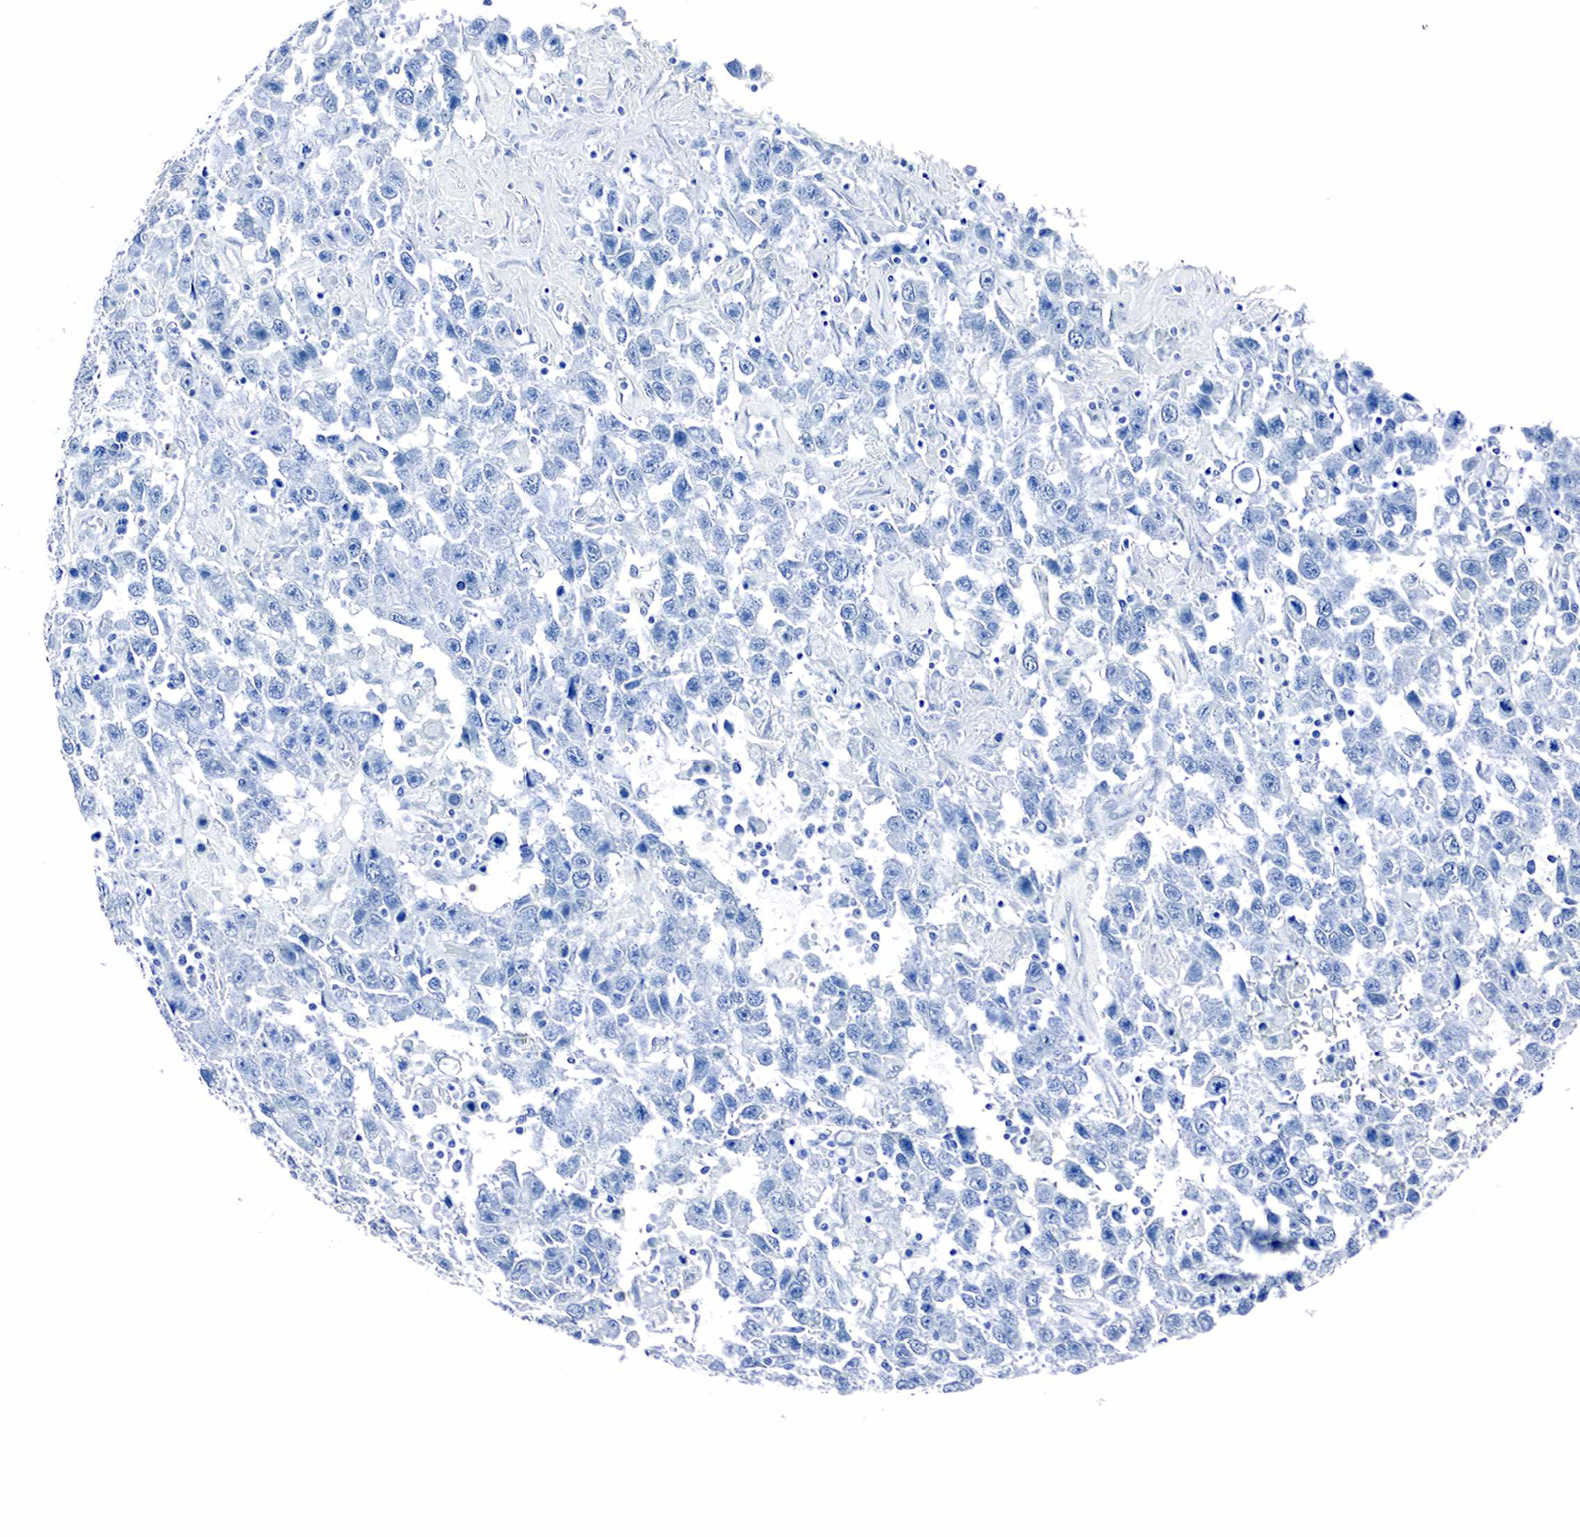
{"staining": {"intensity": "negative", "quantity": "none", "location": "none"}, "tissue": "testis cancer", "cell_type": "Tumor cells", "image_type": "cancer", "snomed": [{"axis": "morphology", "description": "Seminoma, NOS"}, {"axis": "topography", "description": "Testis"}], "caption": "This is an immunohistochemistry (IHC) histopathology image of human seminoma (testis). There is no staining in tumor cells.", "gene": "GAST", "patient": {"sex": "male", "age": 41}}